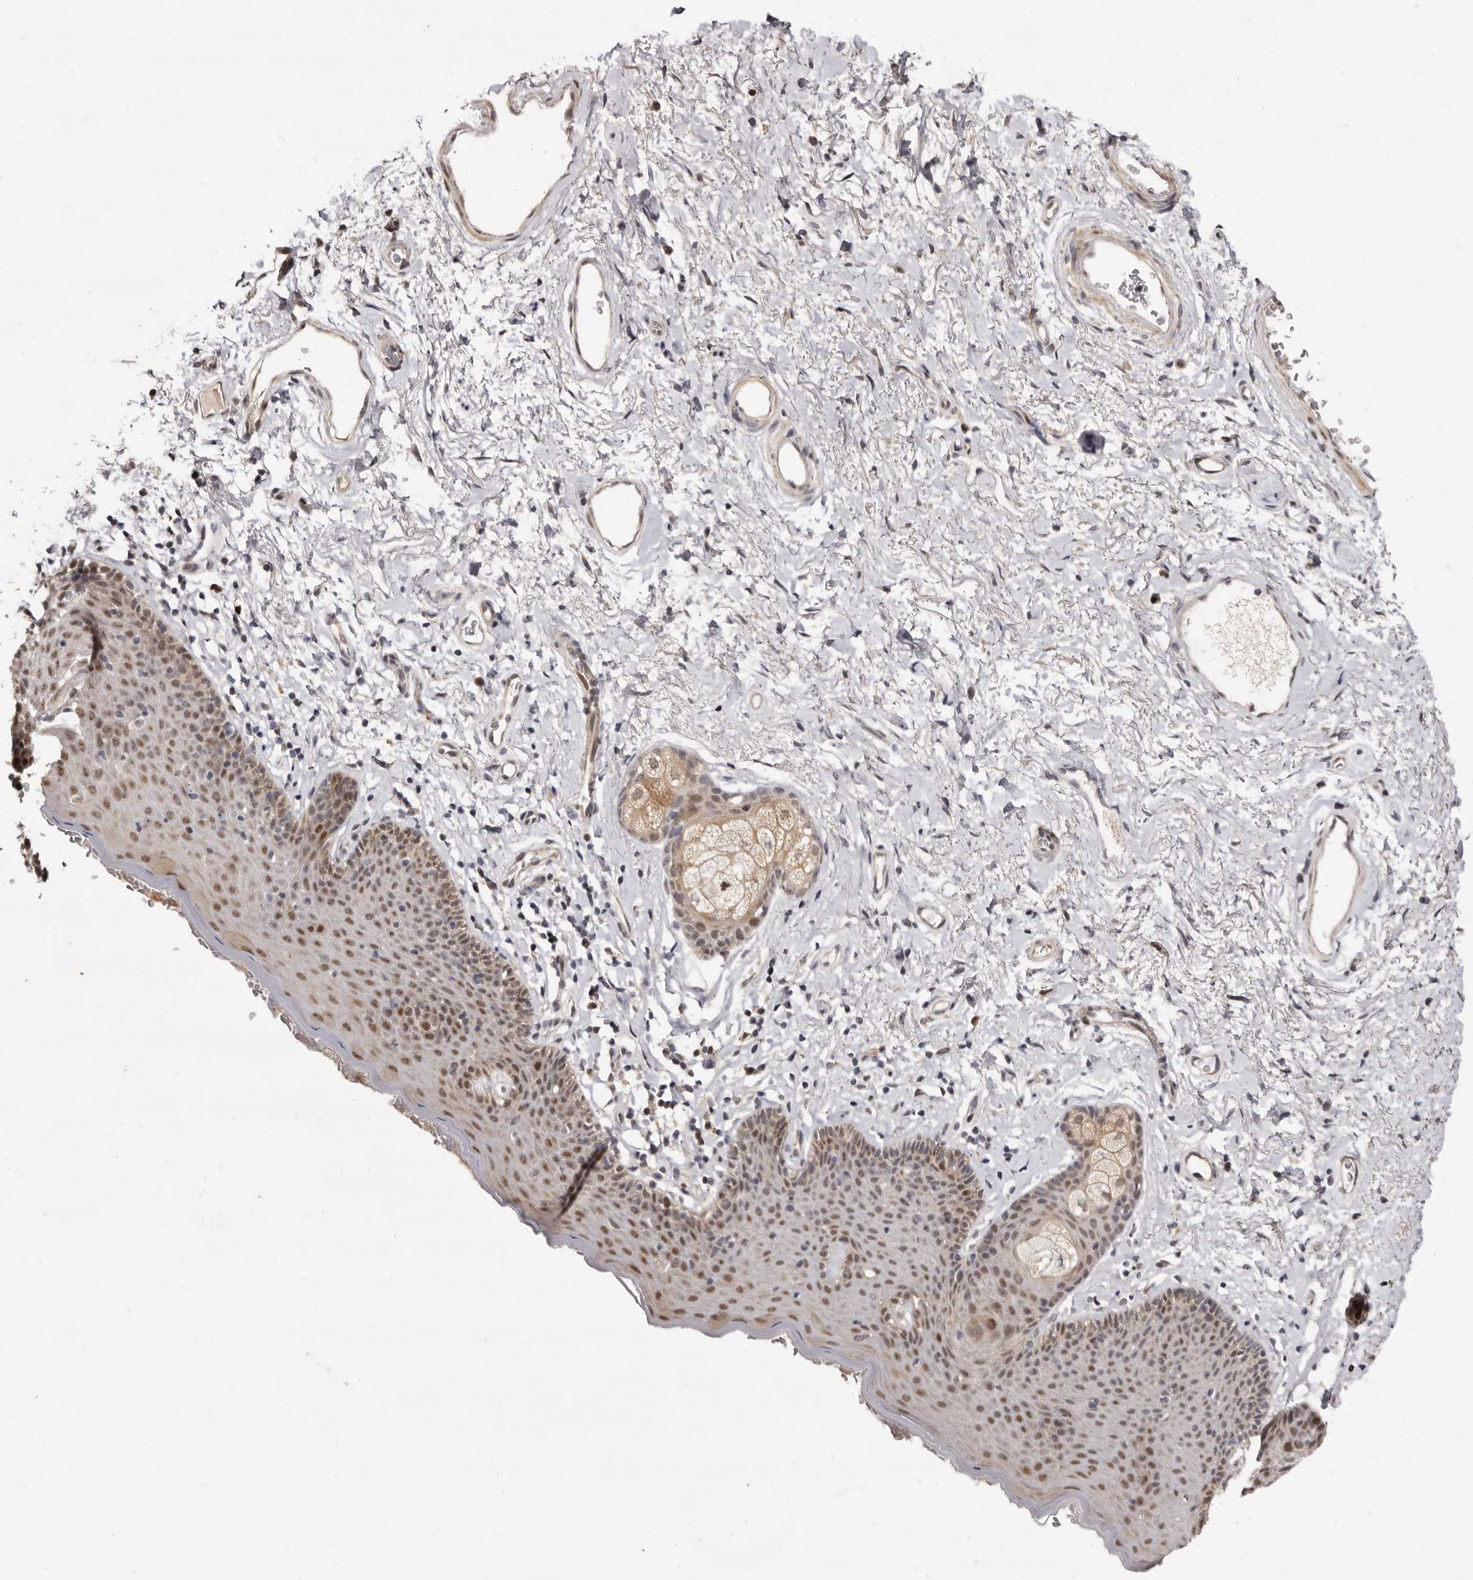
{"staining": {"intensity": "moderate", "quantity": ">75%", "location": "cytoplasmic/membranous,nuclear"}, "tissue": "skin", "cell_type": "Epidermal cells", "image_type": "normal", "snomed": [{"axis": "morphology", "description": "Normal tissue, NOS"}, {"axis": "topography", "description": "Vulva"}], "caption": "Human skin stained for a protein (brown) demonstrates moderate cytoplasmic/membranous,nuclear positive positivity in about >75% of epidermal cells.", "gene": "ZNF326", "patient": {"sex": "female", "age": 66}}